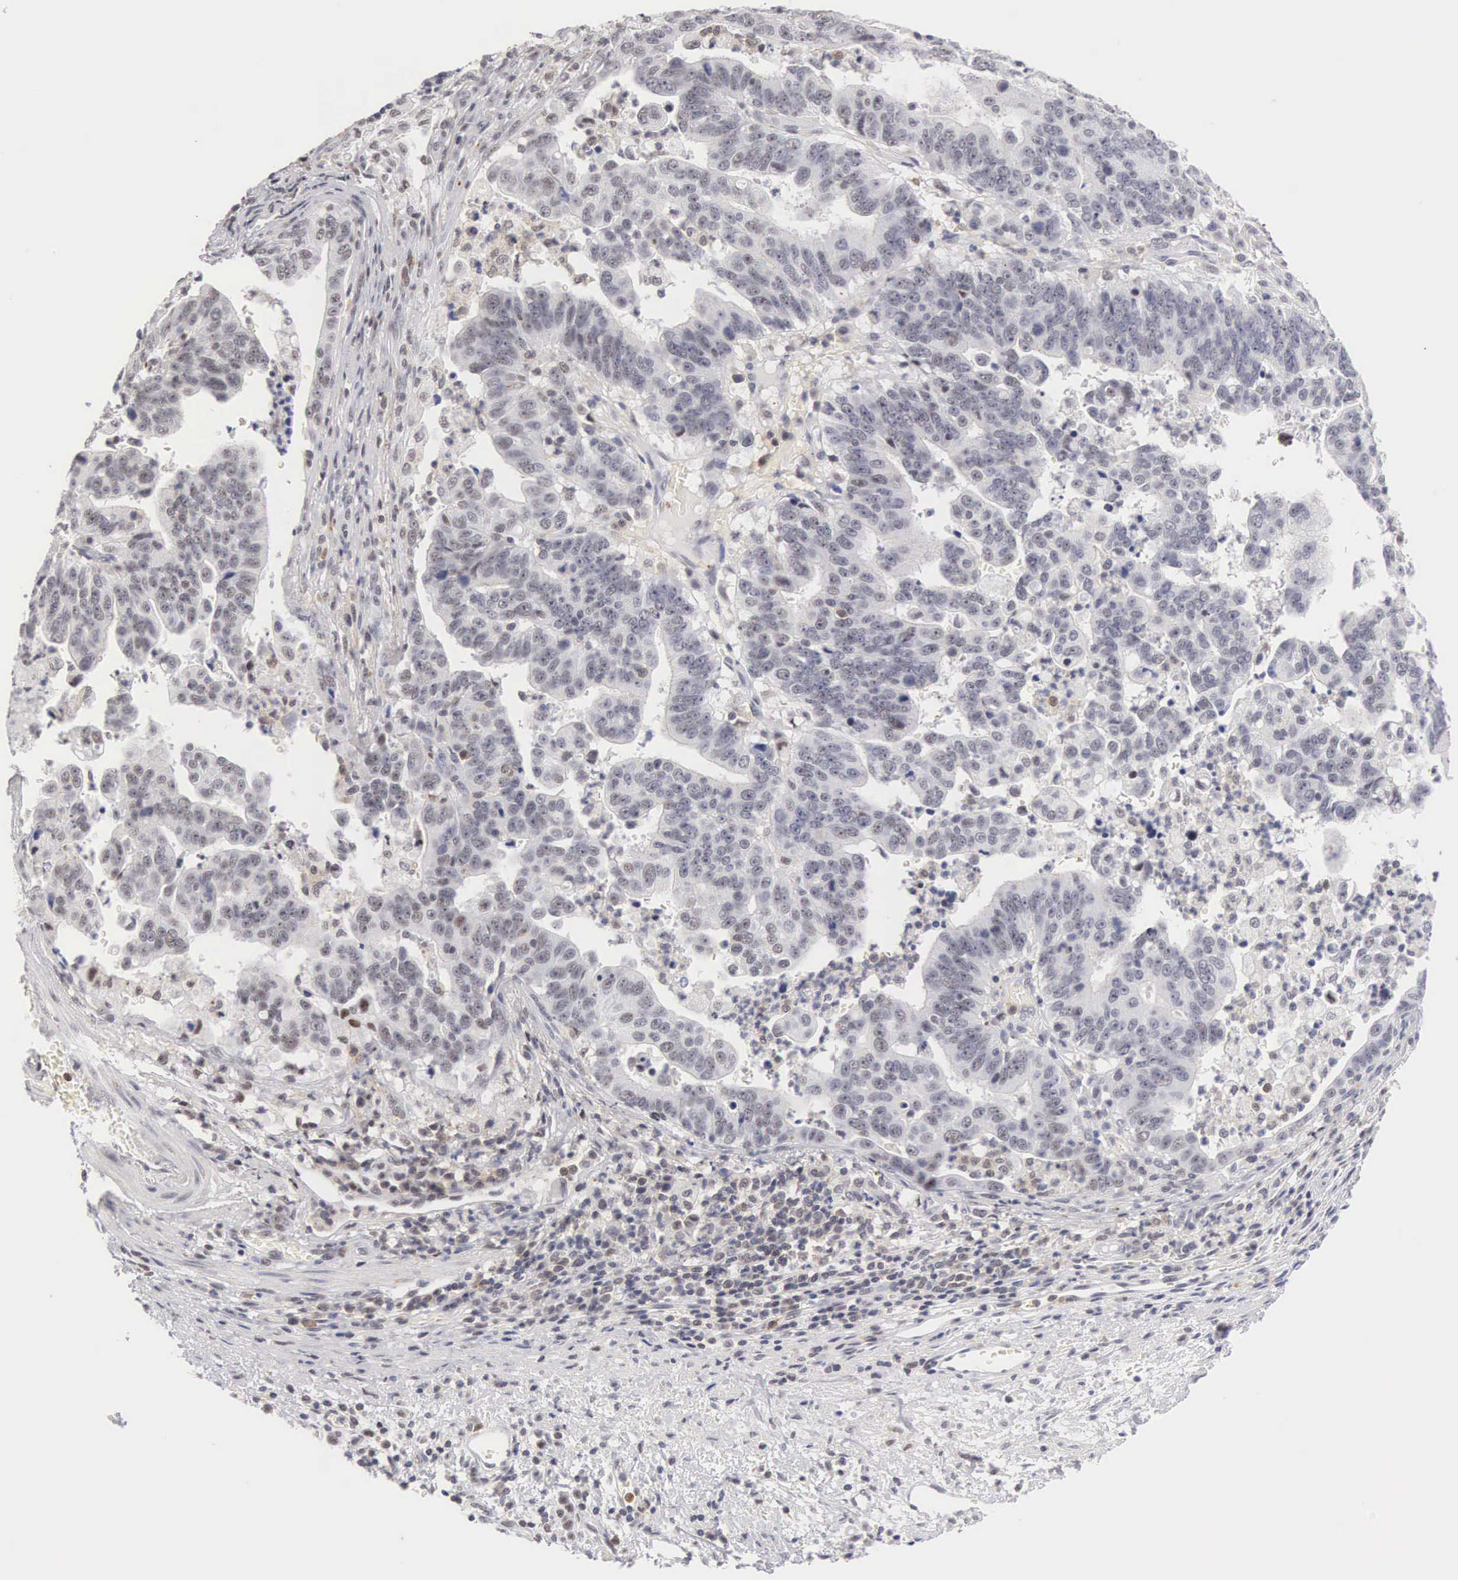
{"staining": {"intensity": "negative", "quantity": "none", "location": "none"}, "tissue": "stomach cancer", "cell_type": "Tumor cells", "image_type": "cancer", "snomed": [{"axis": "morphology", "description": "Adenocarcinoma, NOS"}, {"axis": "topography", "description": "Stomach, upper"}], "caption": "Protein analysis of stomach cancer shows no significant staining in tumor cells.", "gene": "FAM47A", "patient": {"sex": "female", "age": 50}}